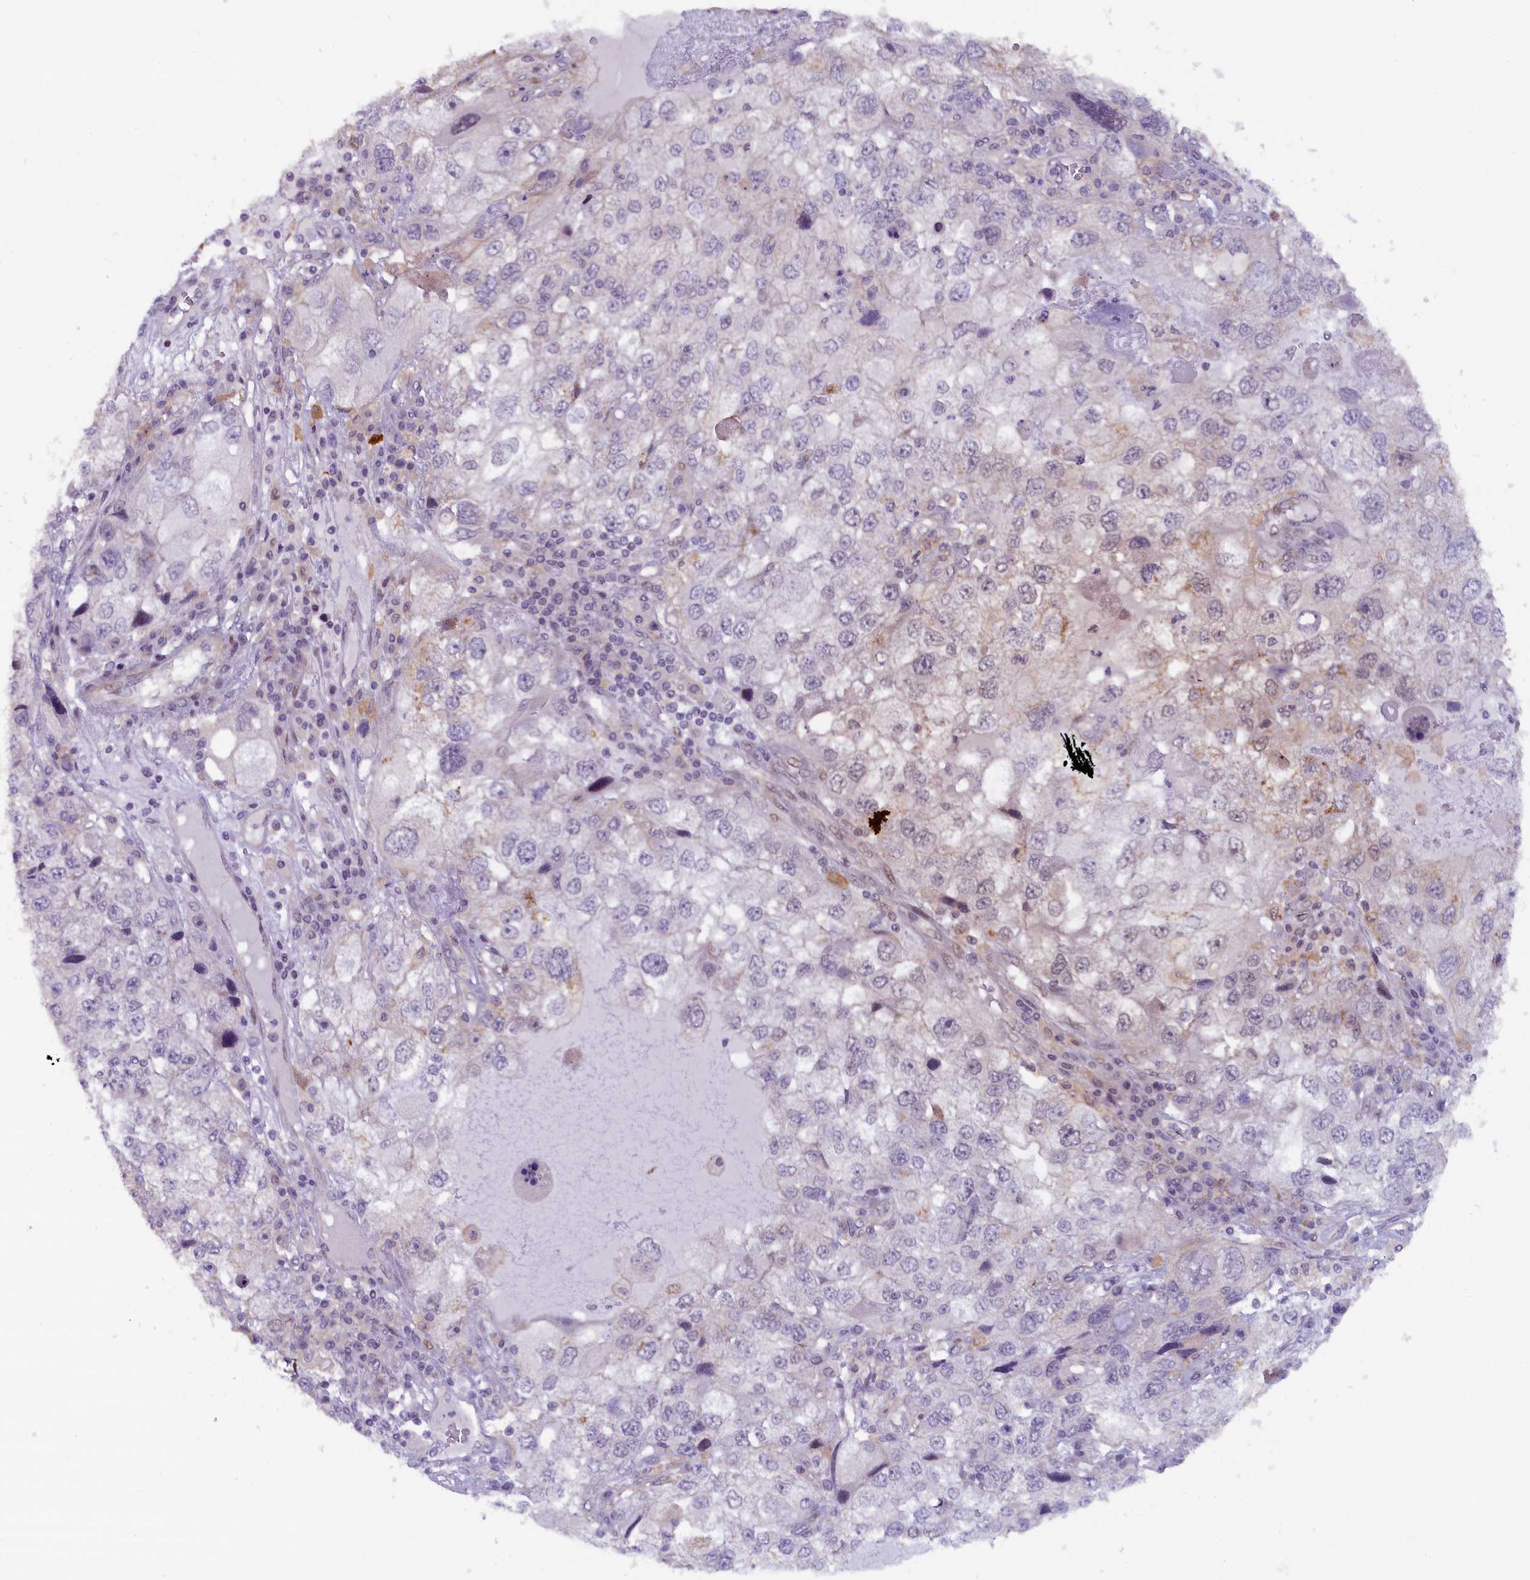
{"staining": {"intensity": "negative", "quantity": "none", "location": "none"}, "tissue": "endometrial cancer", "cell_type": "Tumor cells", "image_type": "cancer", "snomed": [{"axis": "morphology", "description": "Adenocarcinoma, NOS"}, {"axis": "topography", "description": "Endometrium"}], "caption": "The histopathology image reveals no staining of tumor cells in endometrial adenocarcinoma. (DAB (3,3'-diaminobenzidine) immunohistochemistry with hematoxylin counter stain).", "gene": "FCHO1", "patient": {"sex": "female", "age": 49}}